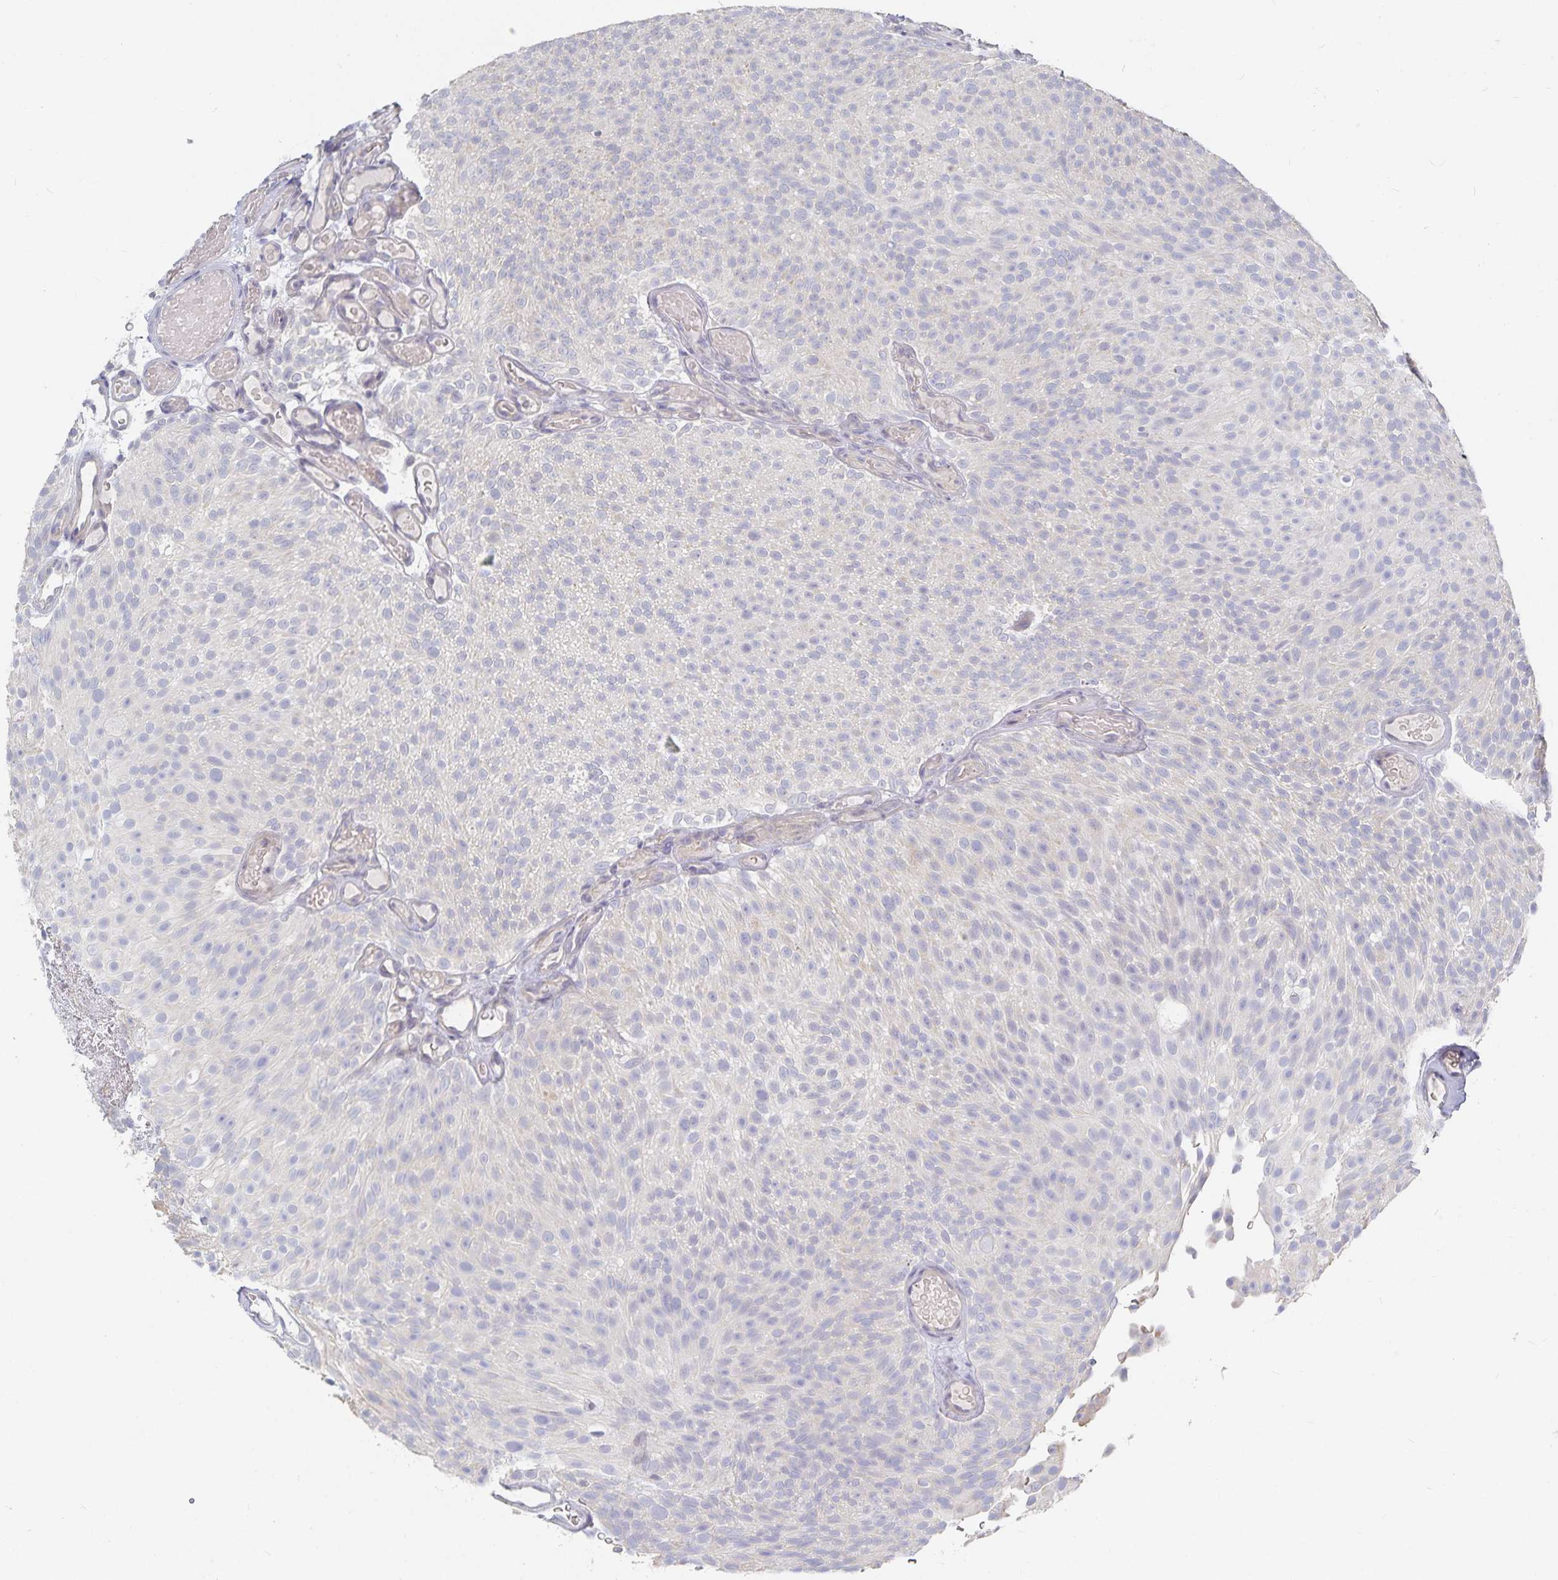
{"staining": {"intensity": "negative", "quantity": "none", "location": "none"}, "tissue": "urothelial cancer", "cell_type": "Tumor cells", "image_type": "cancer", "snomed": [{"axis": "morphology", "description": "Urothelial carcinoma, Low grade"}, {"axis": "topography", "description": "Urinary bladder"}], "caption": "DAB (3,3'-diaminobenzidine) immunohistochemical staining of human urothelial cancer shows no significant positivity in tumor cells. (DAB immunohistochemistry (IHC) with hematoxylin counter stain).", "gene": "DNAH9", "patient": {"sex": "male", "age": 78}}